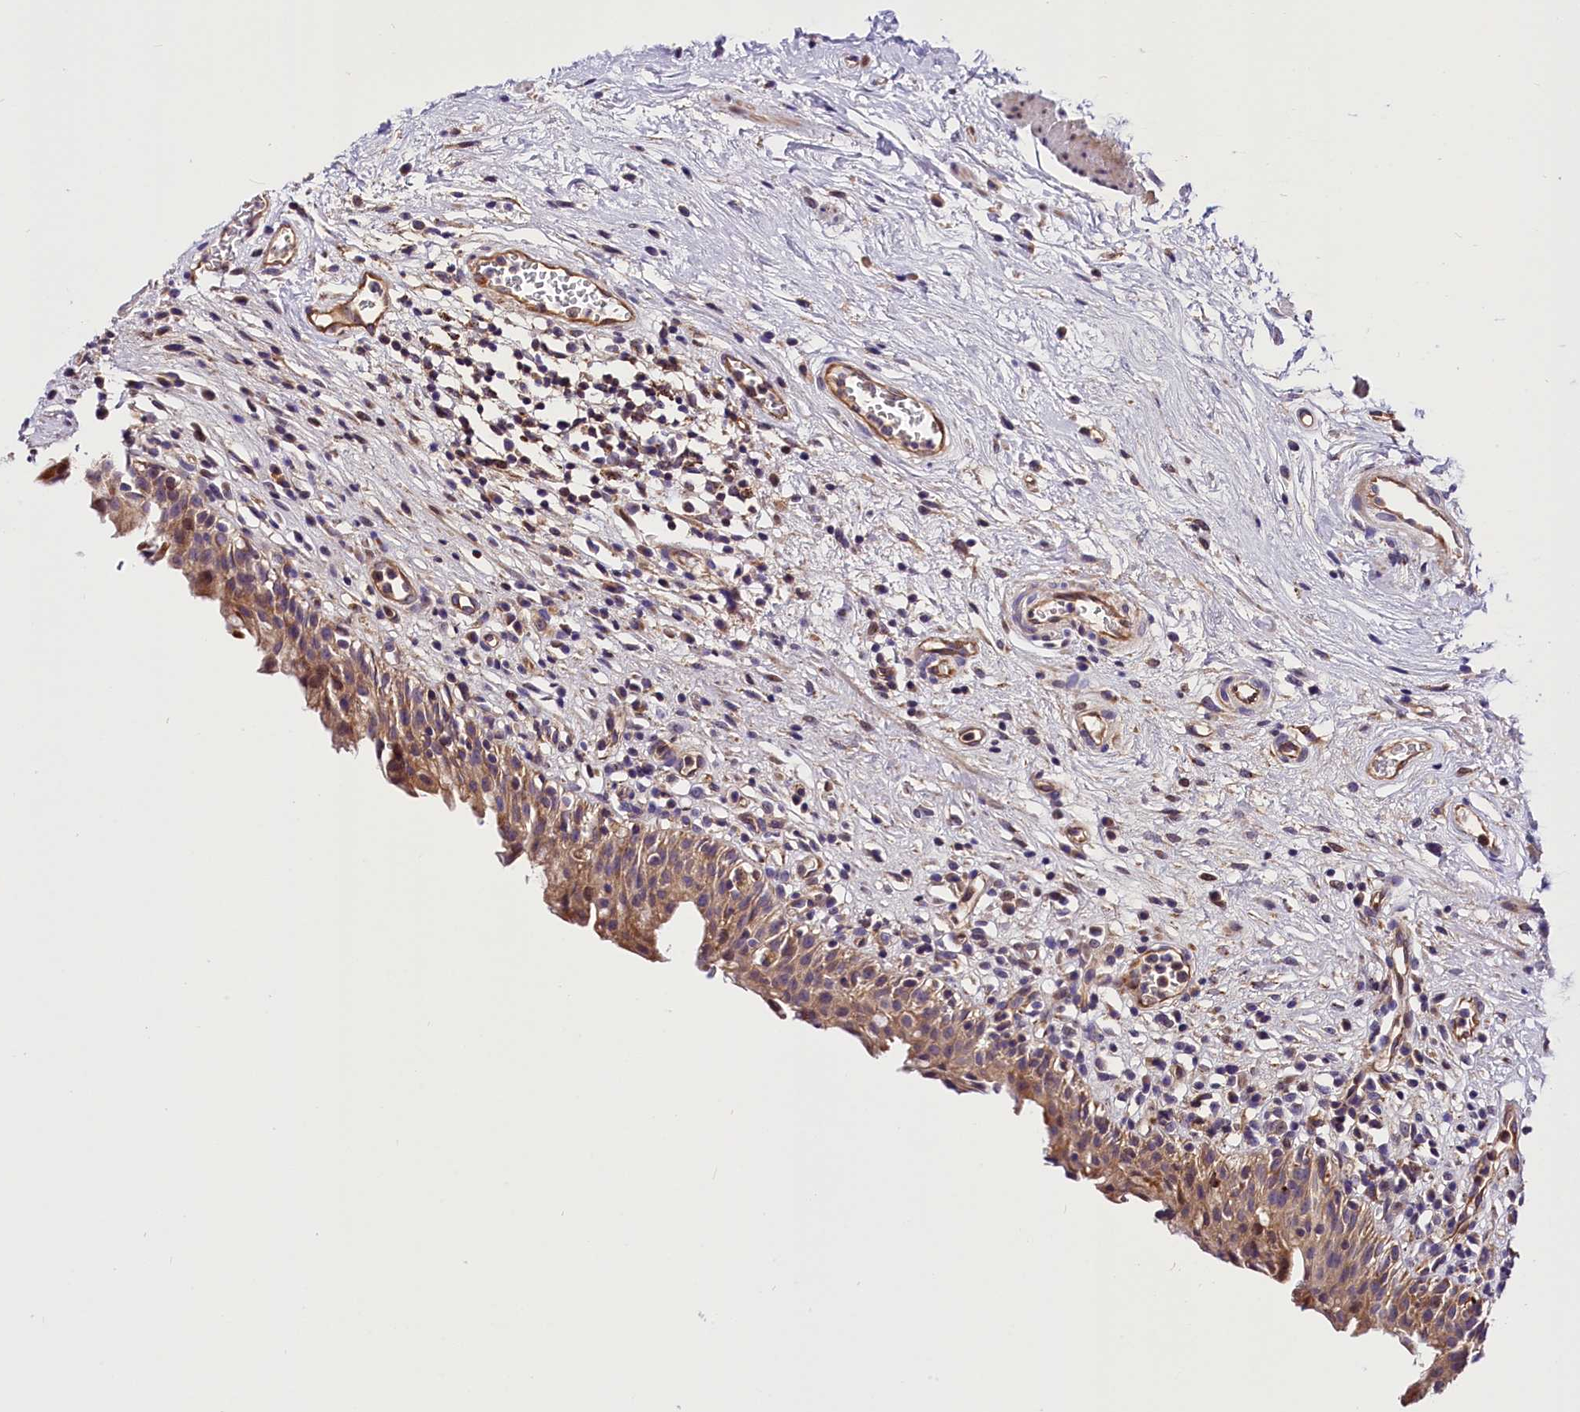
{"staining": {"intensity": "moderate", "quantity": ">75%", "location": "cytoplasmic/membranous"}, "tissue": "urinary bladder", "cell_type": "Urothelial cells", "image_type": "normal", "snomed": [{"axis": "morphology", "description": "Normal tissue, NOS"}, {"axis": "morphology", "description": "Inflammation, NOS"}, {"axis": "topography", "description": "Urinary bladder"}], "caption": "Urinary bladder stained with a brown dye demonstrates moderate cytoplasmic/membranous positive staining in approximately >75% of urothelial cells.", "gene": "ARMC6", "patient": {"sex": "male", "age": 63}}